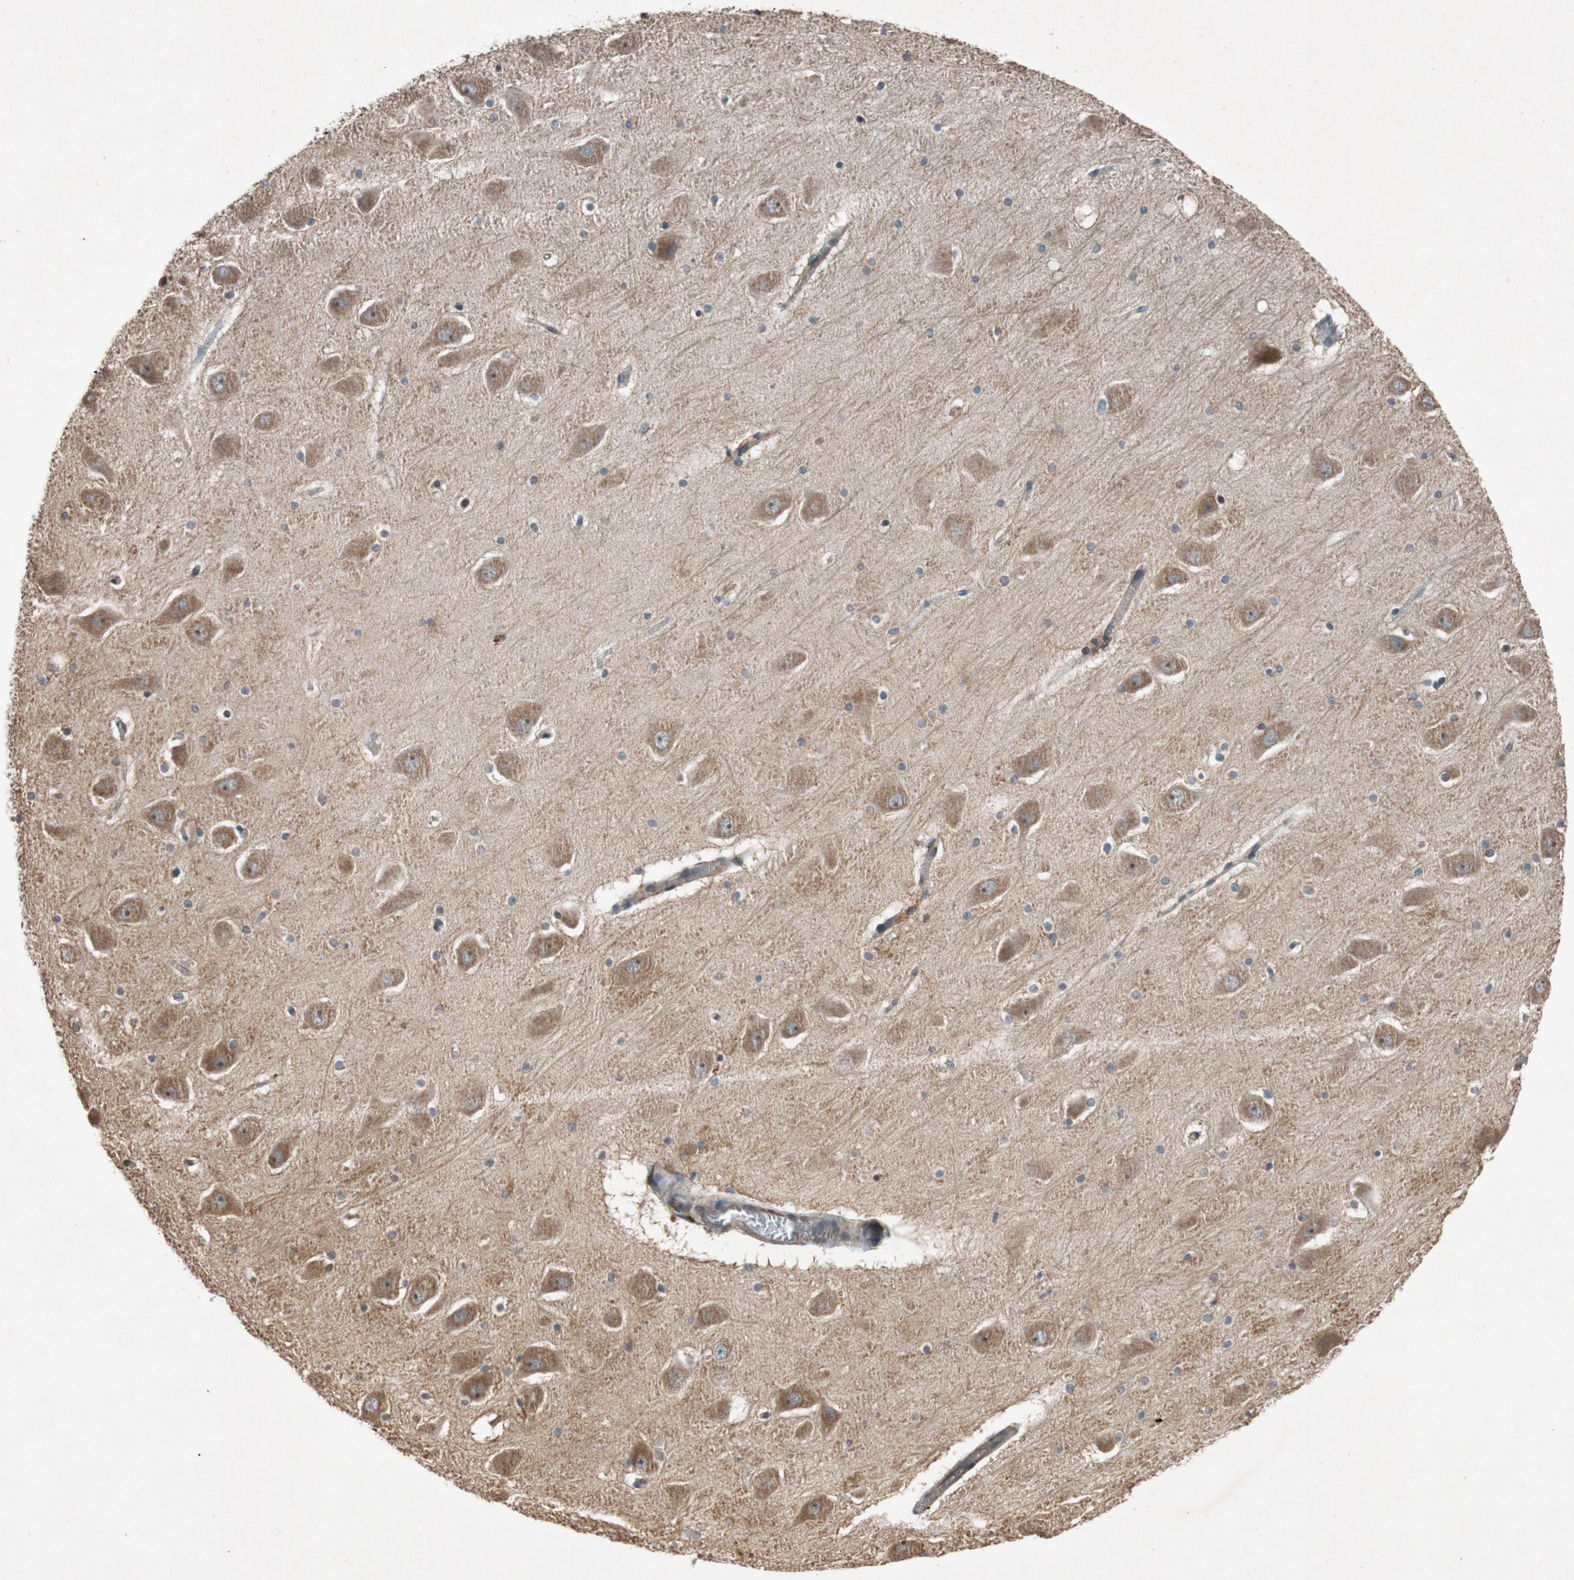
{"staining": {"intensity": "negative", "quantity": "none", "location": "none"}, "tissue": "hippocampus", "cell_type": "Glial cells", "image_type": "normal", "snomed": [{"axis": "morphology", "description": "Normal tissue, NOS"}, {"axis": "topography", "description": "Hippocampus"}], "caption": "A histopathology image of hippocampus stained for a protein exhibits no brown staining in glial cells. (DAB (3,3'-diaminobenzidine) immunohistochemistry (IHC) with hematoxylin counter stain).", "gene": "ATP2C1", "patient": {"sex": "male", "age": 45}}